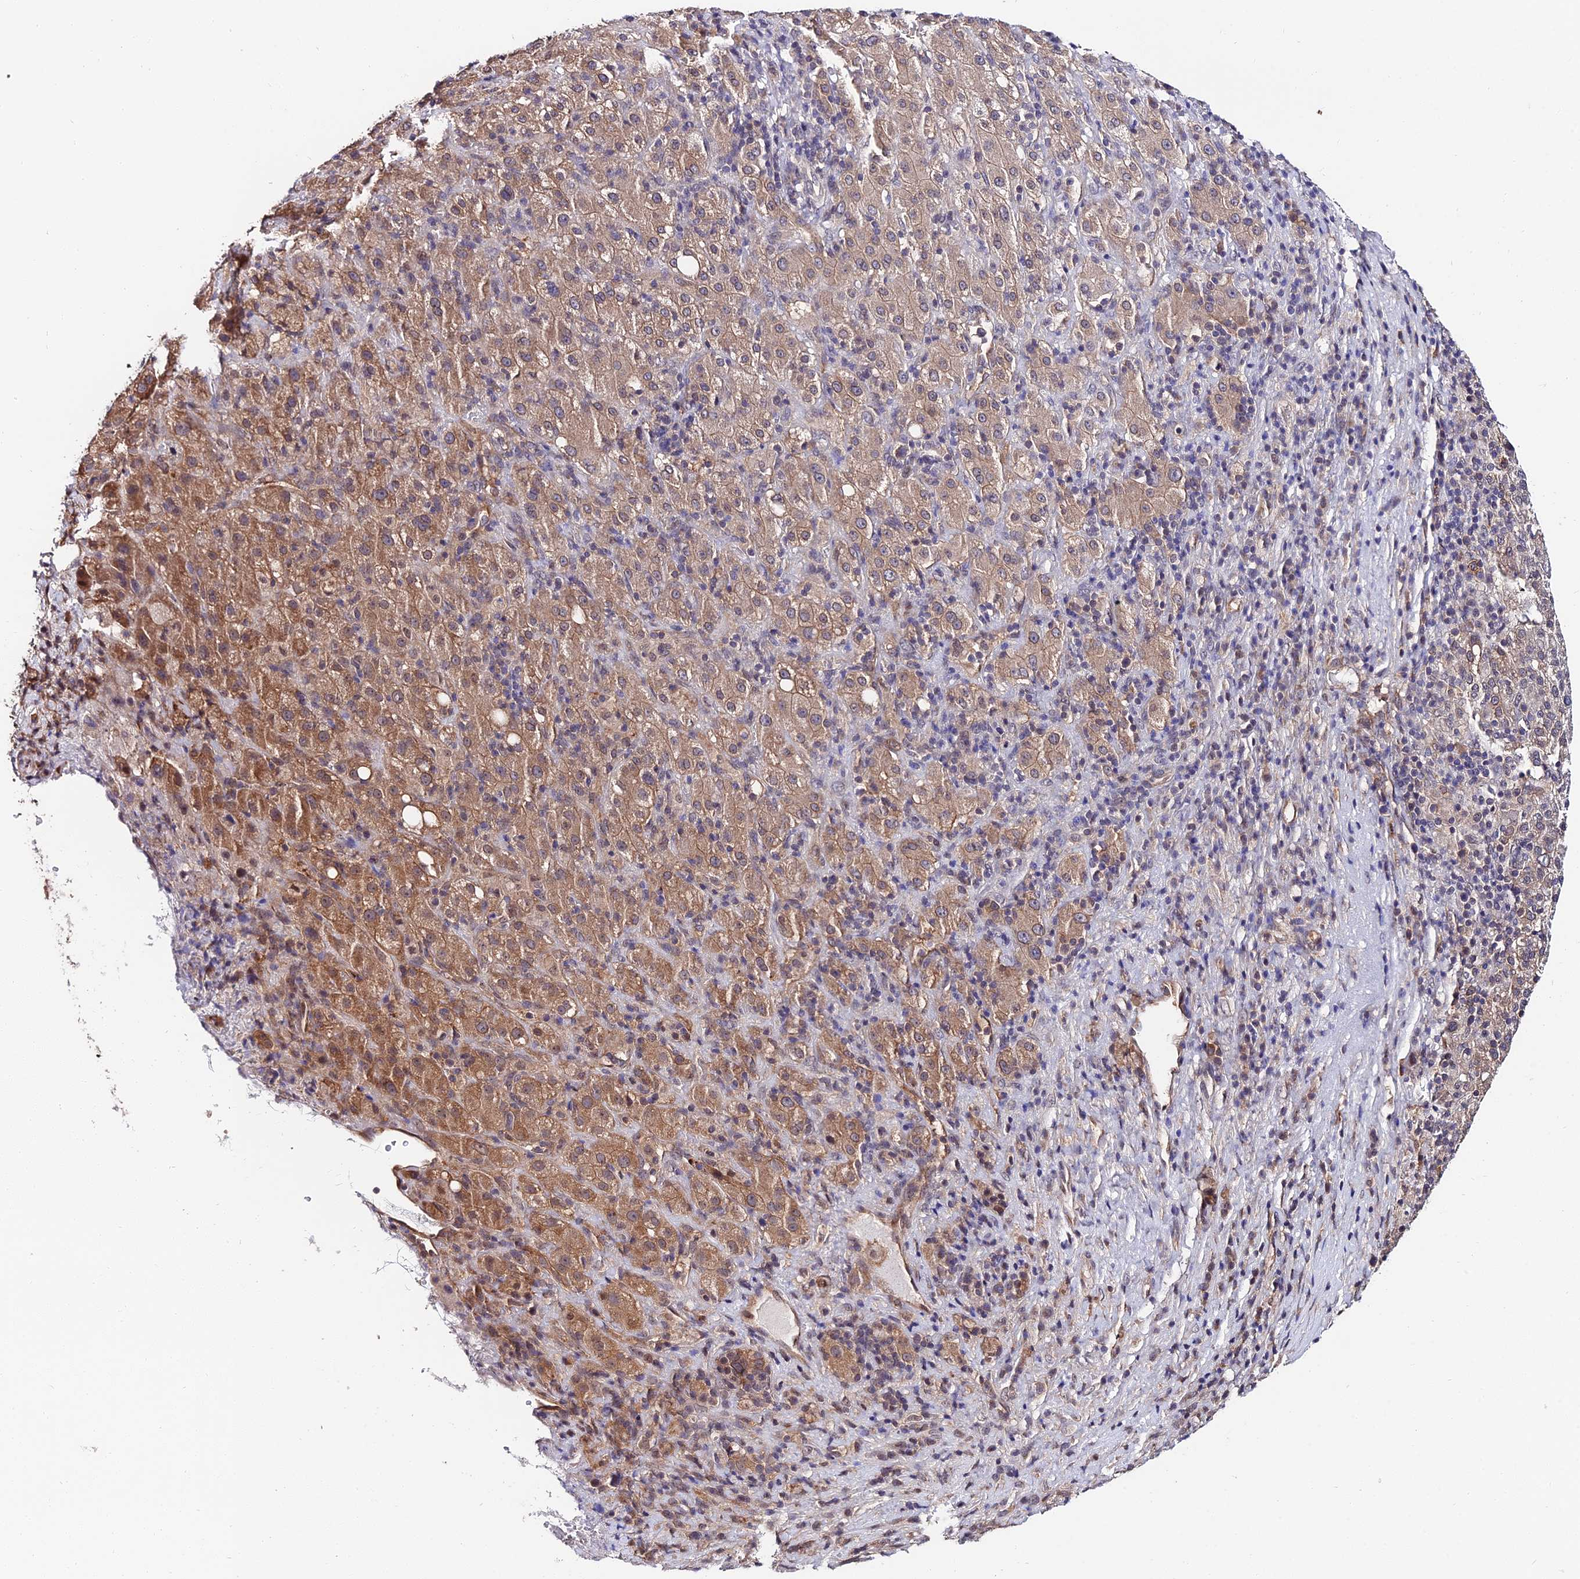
{"staining": {"intensity": "moderate", "quantity": "25%-75%", "location": "cytoplasmic/membranous"}, "tissue": "liver cancer", "cell_type": "Tumor cells", "image_type": "cancer", "snomed": [{"axis": "morphology", "description": "Carcinoma, Hepatocellular, NOS"}, {"axis": "topography", "description": "Liver"}], "caption": "Tumor cells reveal moderate cytoplasmic/membranous expression in approximately 25%-75% of cells in liver cancer (hepatocellular carcinoma).", "gene": "INPP4A", "patient": {"sex": "female", "age": 58}}